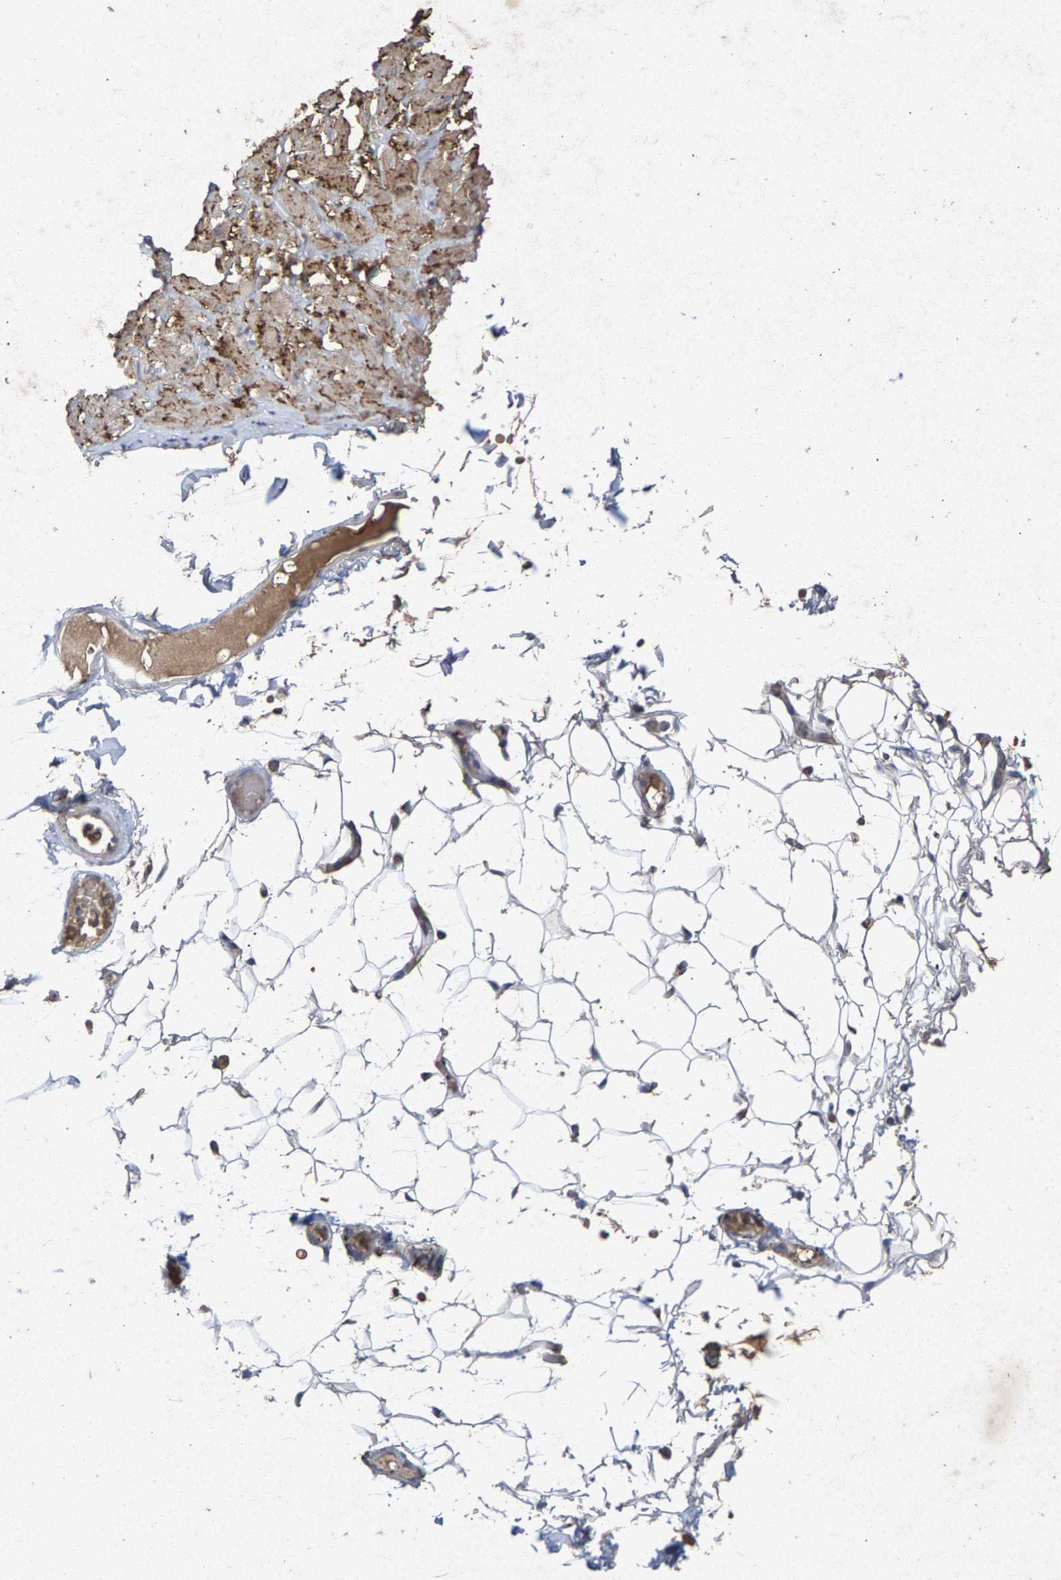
{"staining": {"intensity": "negative", "quantity": "none", "location": "none"}, "tissue": "adipose tissue", "cell_type": "Adipocytes", "image_type": "normal", "snomed": [{"axis": "morphology", "description": "Normal tissue, NOS"}, {"axis": "topography", "description": "Adipose tissue"}, {"axis": "topography", "description": "Vascular tissue"}, {"axis": "topography", "description": "Peripheral nerve tissue"}], "caption": "Immunohistochemistry of unremarkable adipose tissue demonstrates no staining in adipocytes. (DAB IHC visualized using brightfield microscopy, high magnification).", "gene": "MAN2A1", "patient": {"sex": "male", "age": 25}}